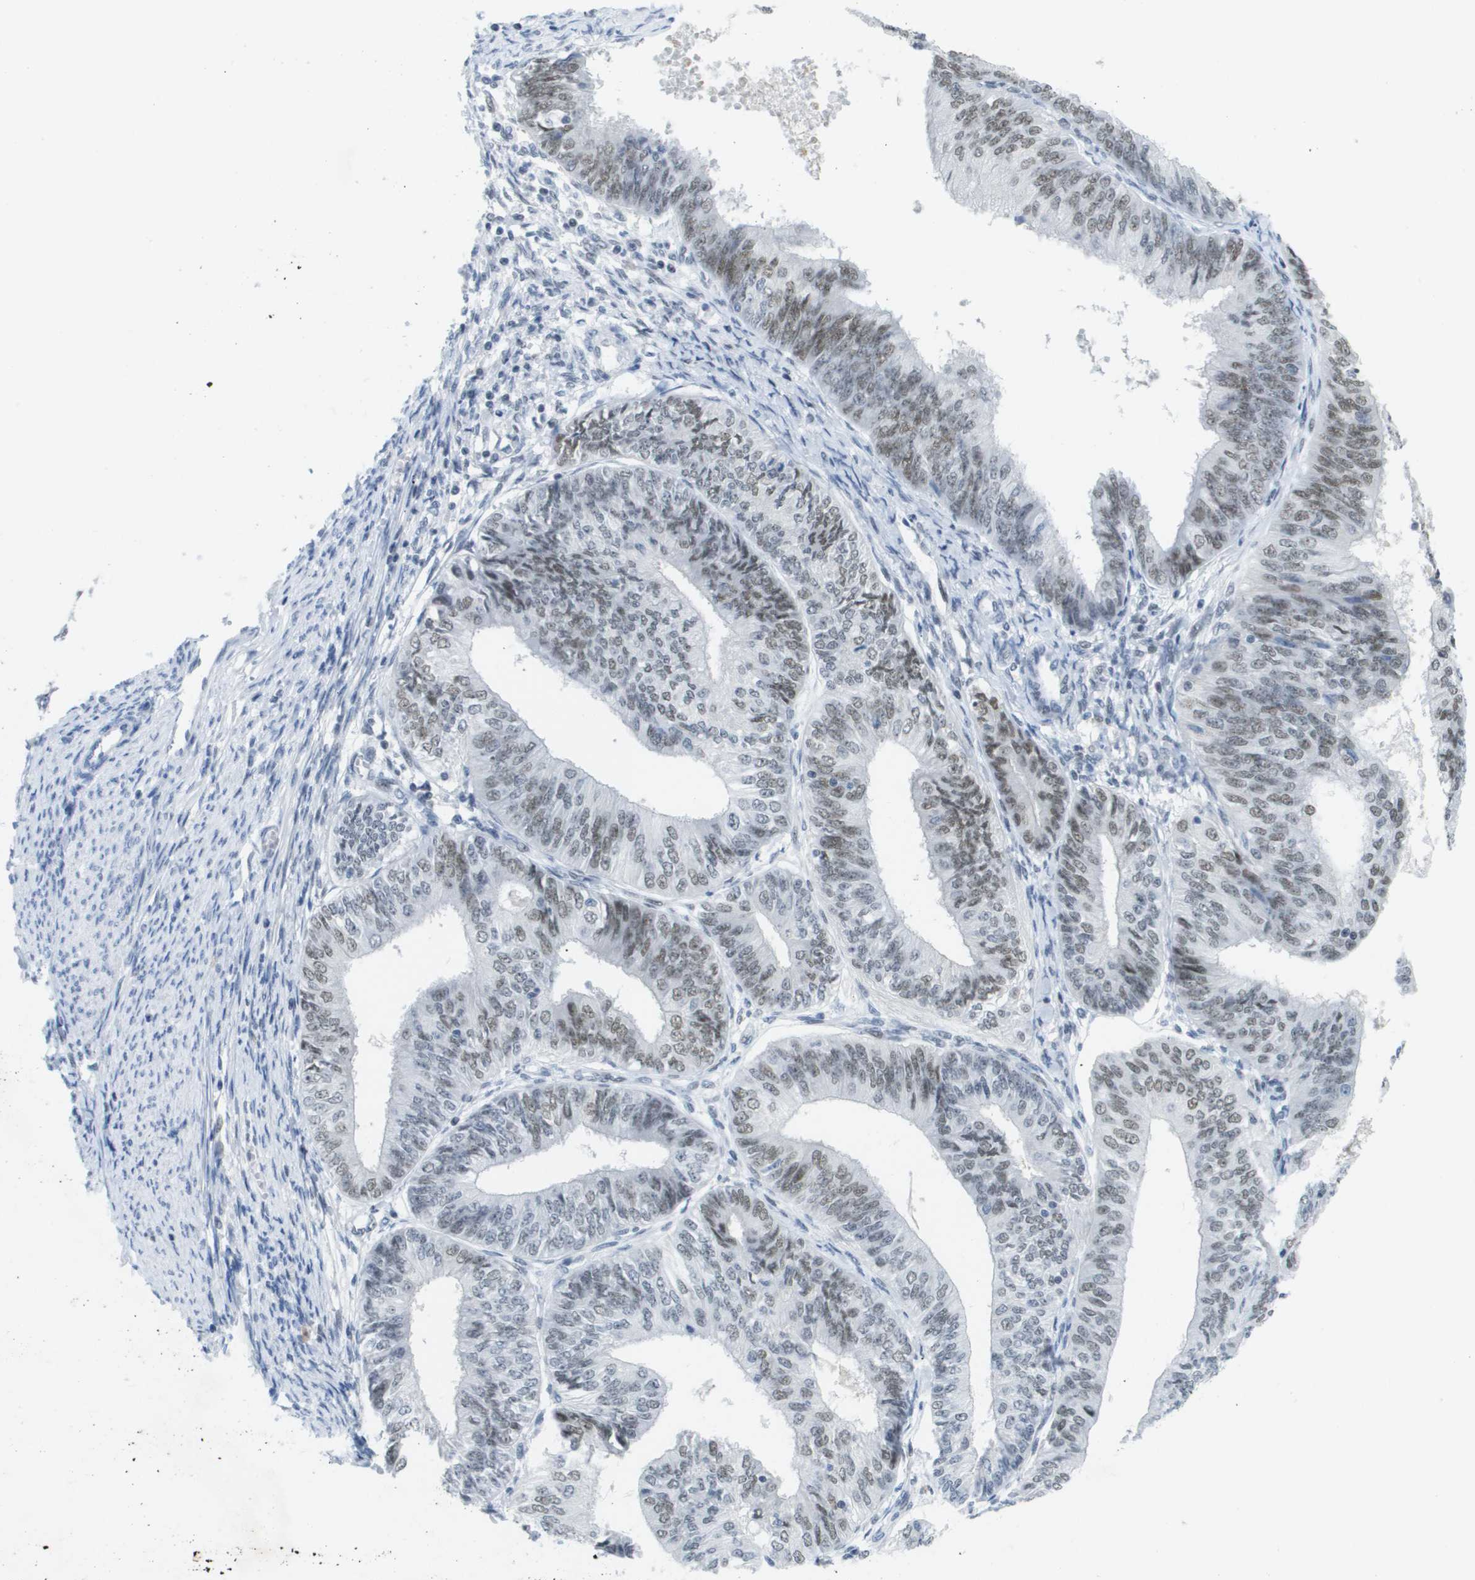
{"staining": {"intensity": "weak", "quantity": "25%-75%", "location": "nuclear"}, "tissue": "endometrial cancer", "cell_type": "Tumor cells", "image_type": "cancer", "snomed": [{"axis": "morphology", "description": "Adenocarcinoma, NOS"}, {"axis": "topography", "description": "Endometrium"}], "caption": "Endometrial adenocarcinoma stained with DAB immunohistochemistry reveals low levels of weak nuclear staining in approximately 25%-75% of tumor cells.", "gene": "TP53RK", "patient": {"sex": "female", "age": 58}}